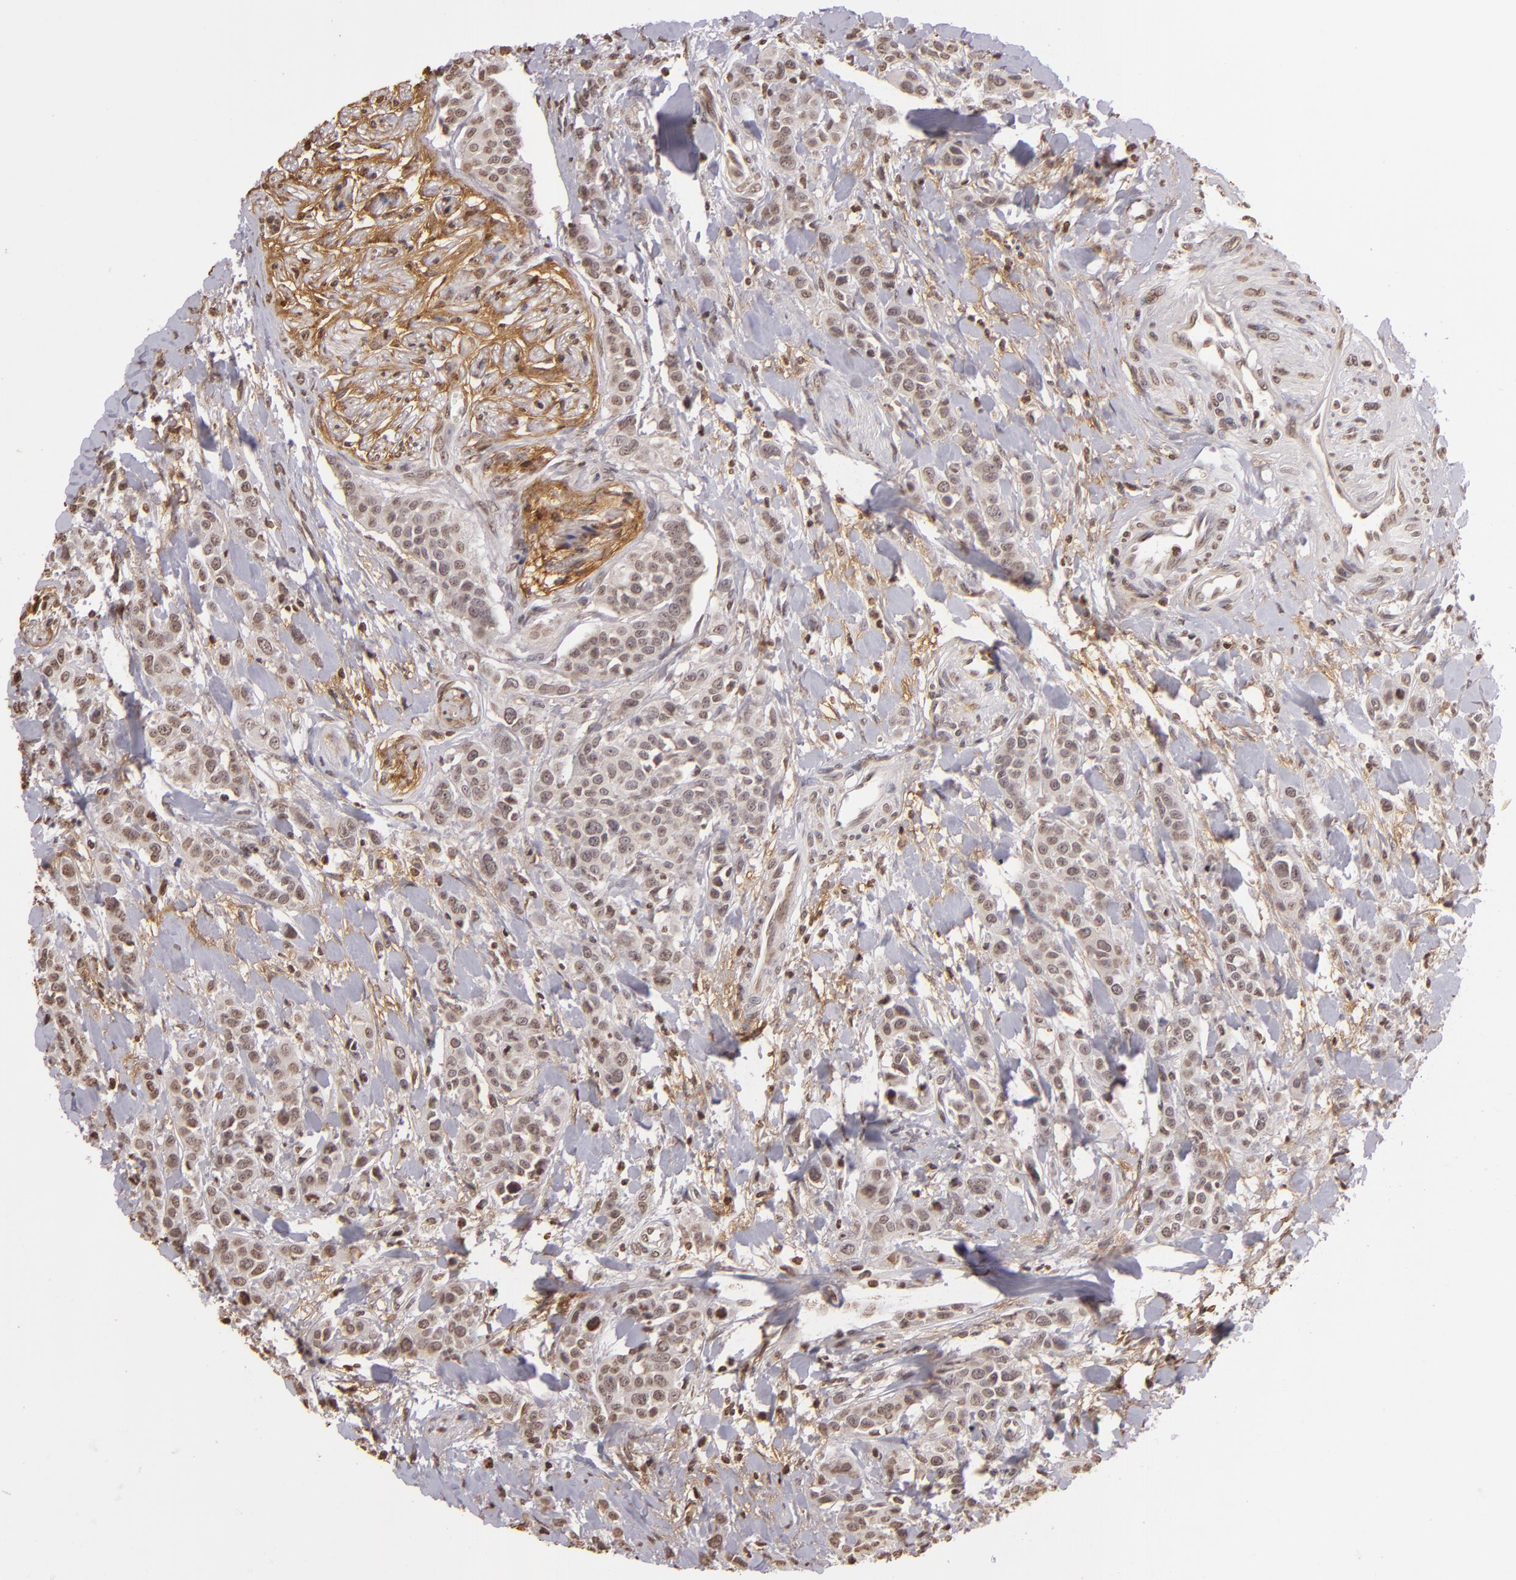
{"staining": {"intensity": "negative", "quantity": "none", "location": "none"}, "tissue": "urothelial cancer", "cell_type": "Tumor cells", "image_type": "cancer", "snomed": [{"axis": "morphology", "description": "Urothelial carcinoma, High grade"}, {"axis": "topography", "description": "Urinary bladder"}], "caption": "A high-resolution photomicrograph shows immunohistochemistry (IHC) staining of high-grade urothelial carcinoma, which exhibits no significant positivity in tumor cells.", "gene": "THRB", "patient": {"sex": "male", "age": 56}}